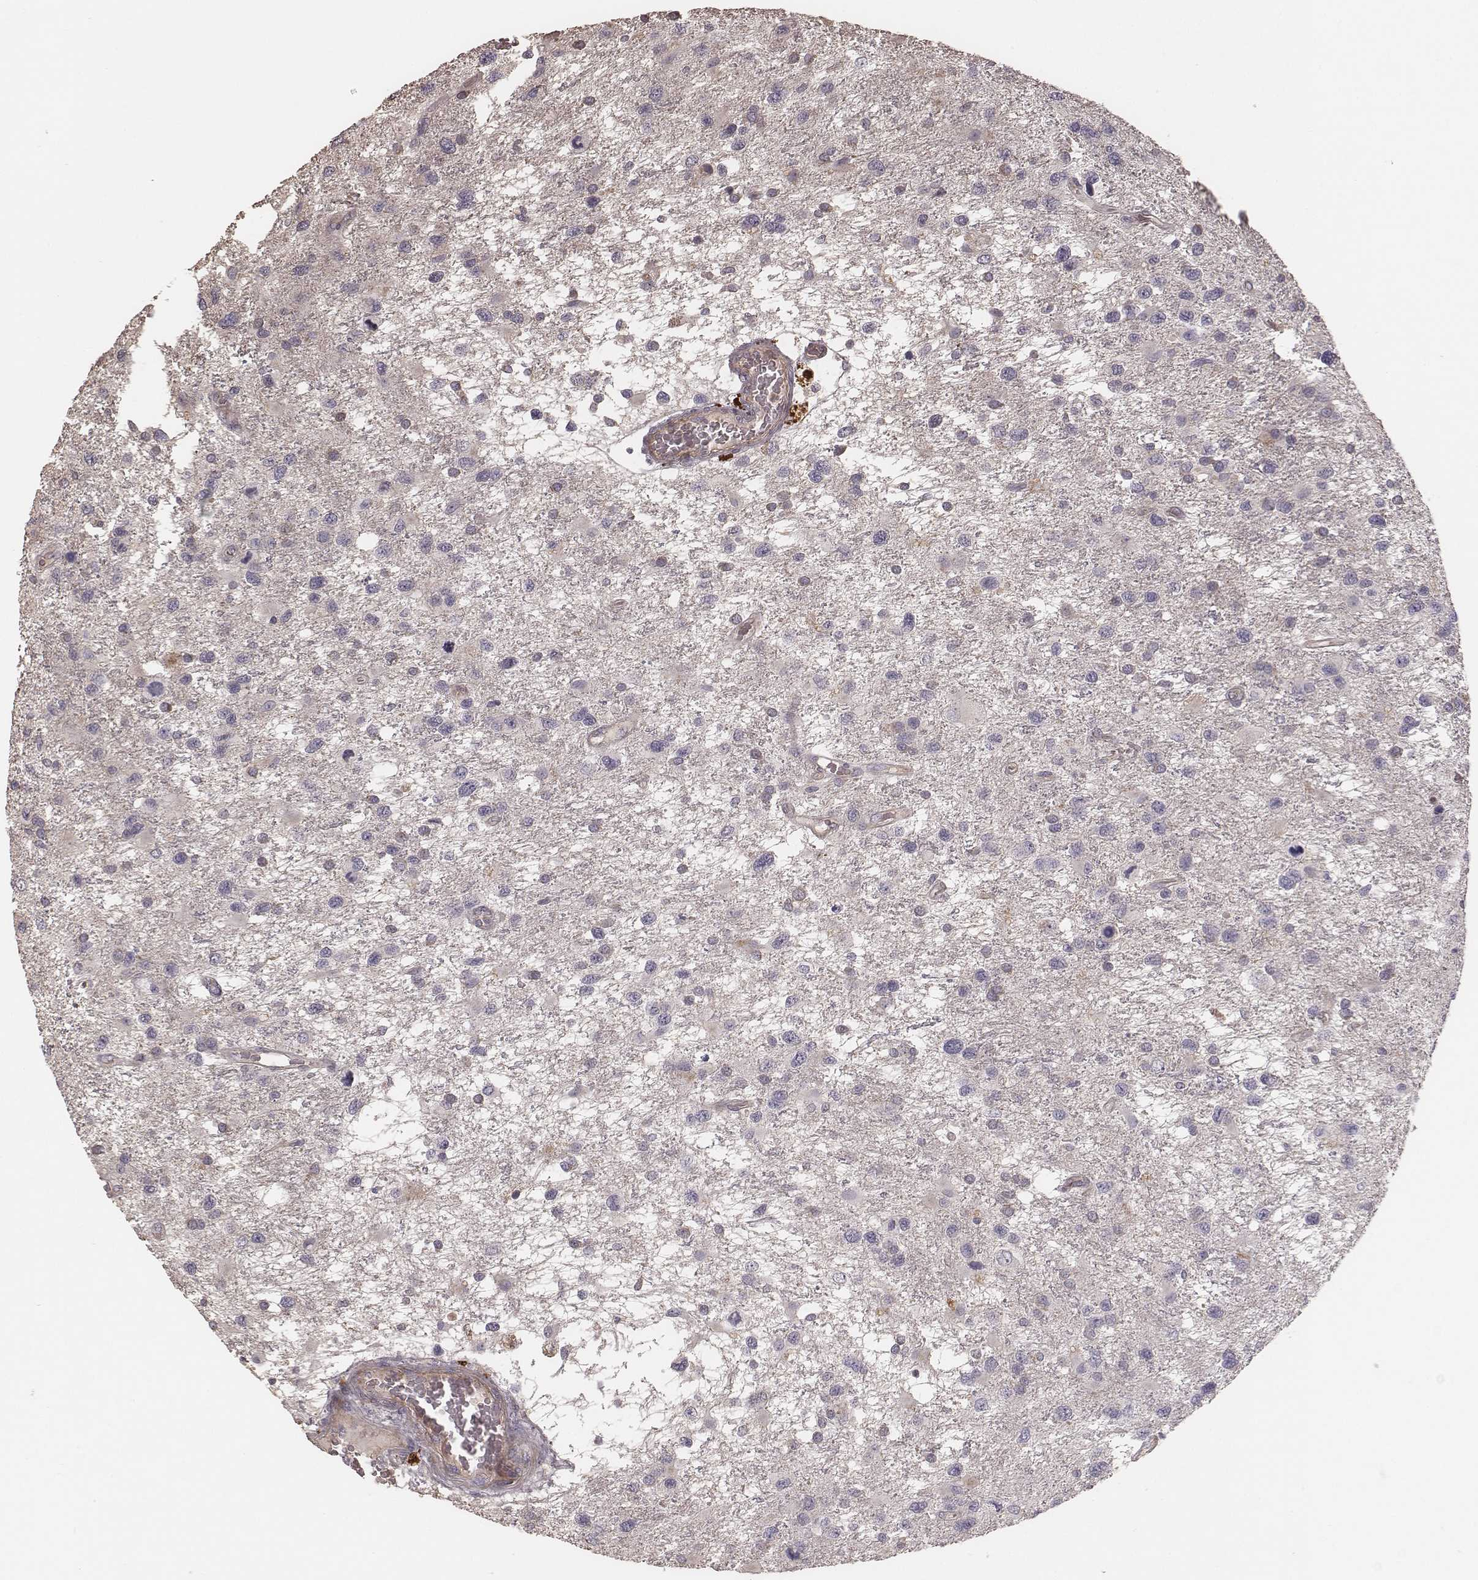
{"staining": {"intensity": "negative", "quantity": "none", "location": "none"}, "tissue": "glioma", "cell_type": "Tumor cells", "image_type": "cancer", "snomed": [{"axis": "morphology", "description": "Glioma, malignant, NOS"}, {"axis": "morphology", "description": "Glioma, malignant, High grade"}, {"axis": "topography", "description": "Brain"}], "caption": "Immunohistochemistry of glioma reveals no expression in tumor cells. (DAB IHC, high magnification).", "gene": "OTOGL", "patient": {"sex": "female", "age": 71}}